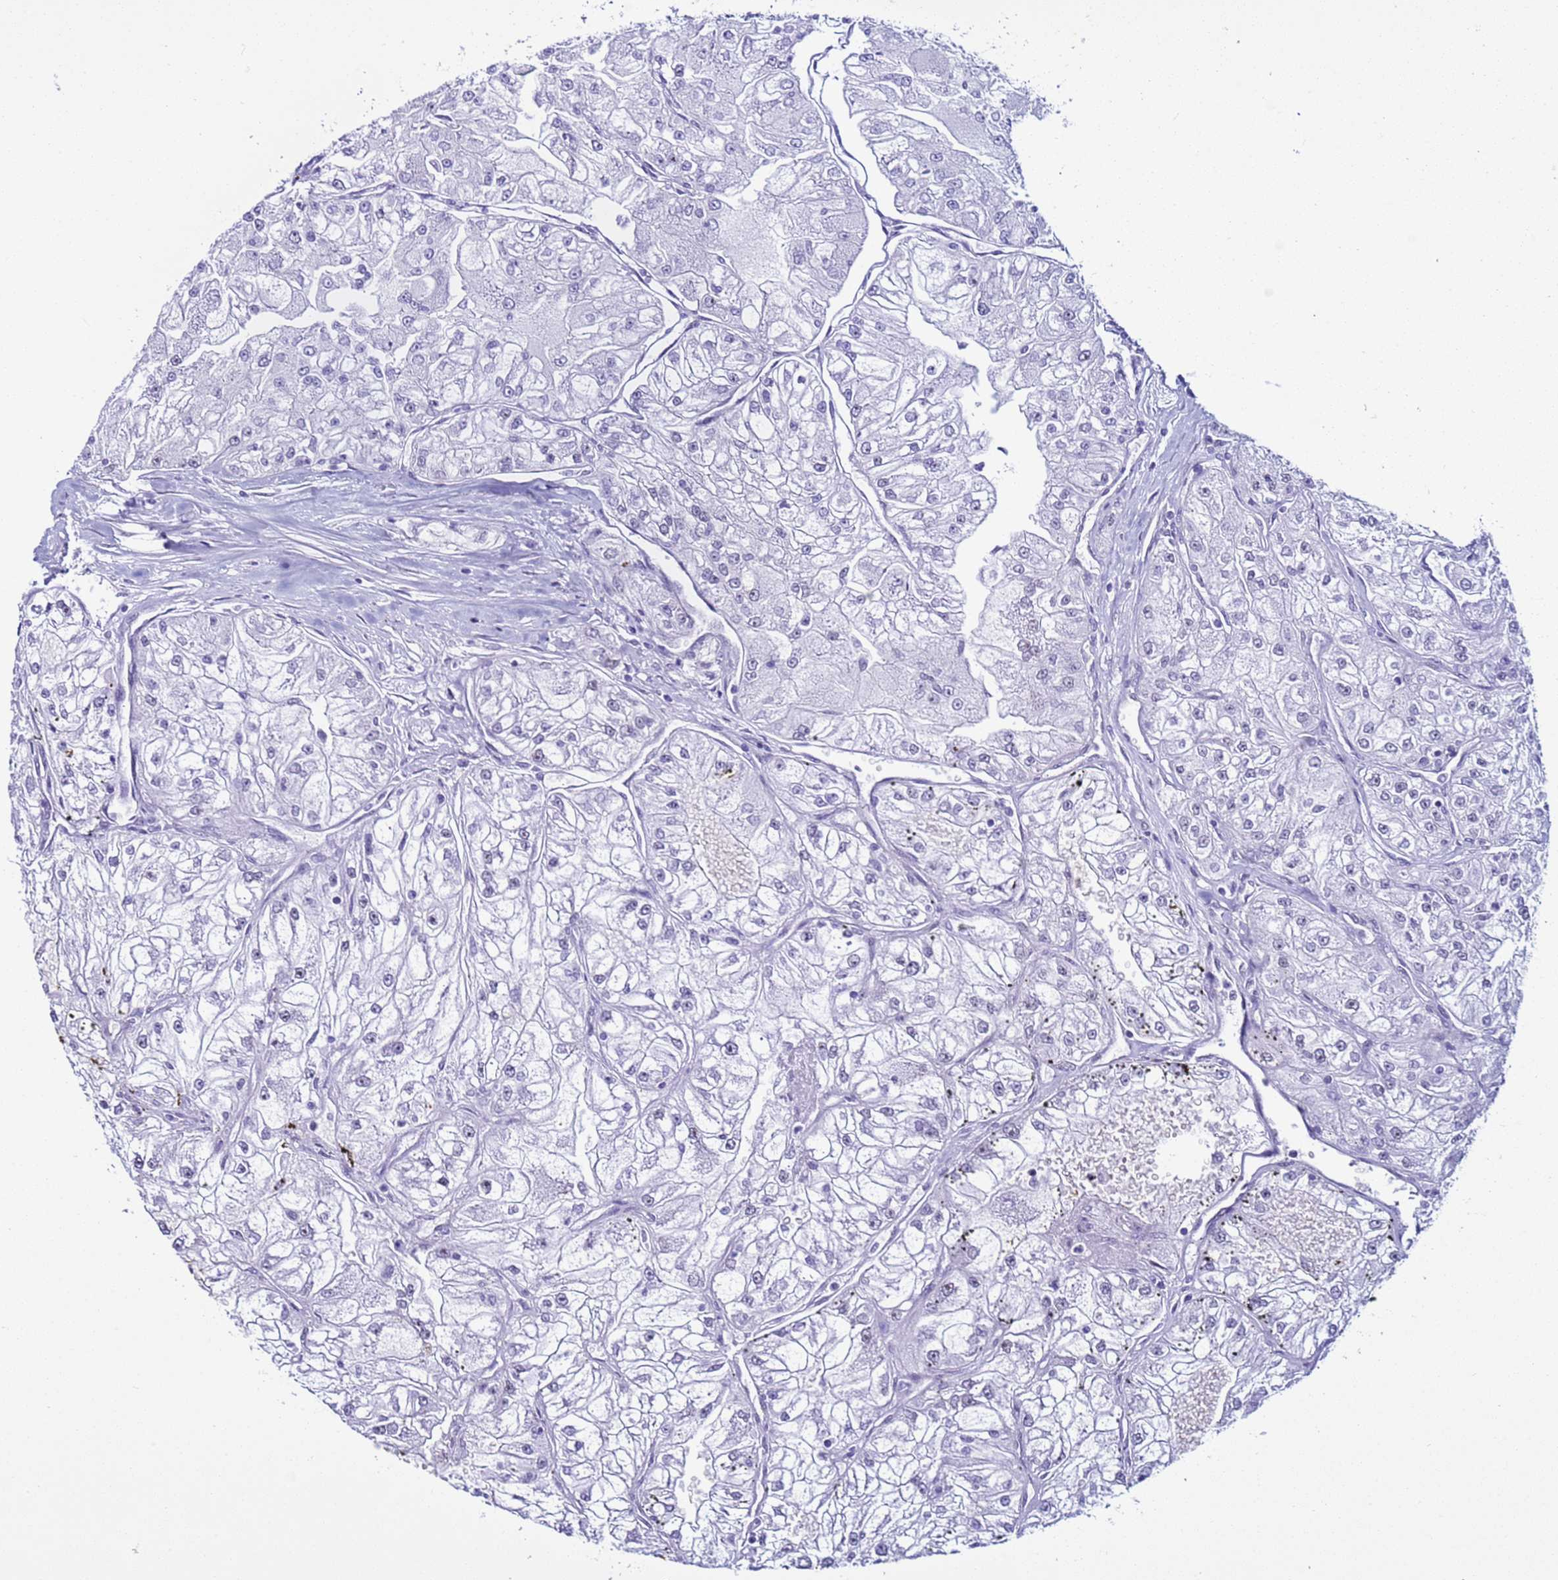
{"staining": {"intensity": "negative", "quantity": "none", "location": "none"}, "tissue": "renal cancer", "cell_type": "Tumor cells", "image_type": "cancer", "snomed": [{"axis": "morphology", "description": "Adenocarcinoma, NOS"}, {"axis": "topography", "description": "Kidney"}], "caption": "Immunohistochemistry (IHC) of renal adenocarcinoma exhibits no expression in tumor cells.", "gene": "LRRC10B", "patient": {"sex": "female", "age": 72}}